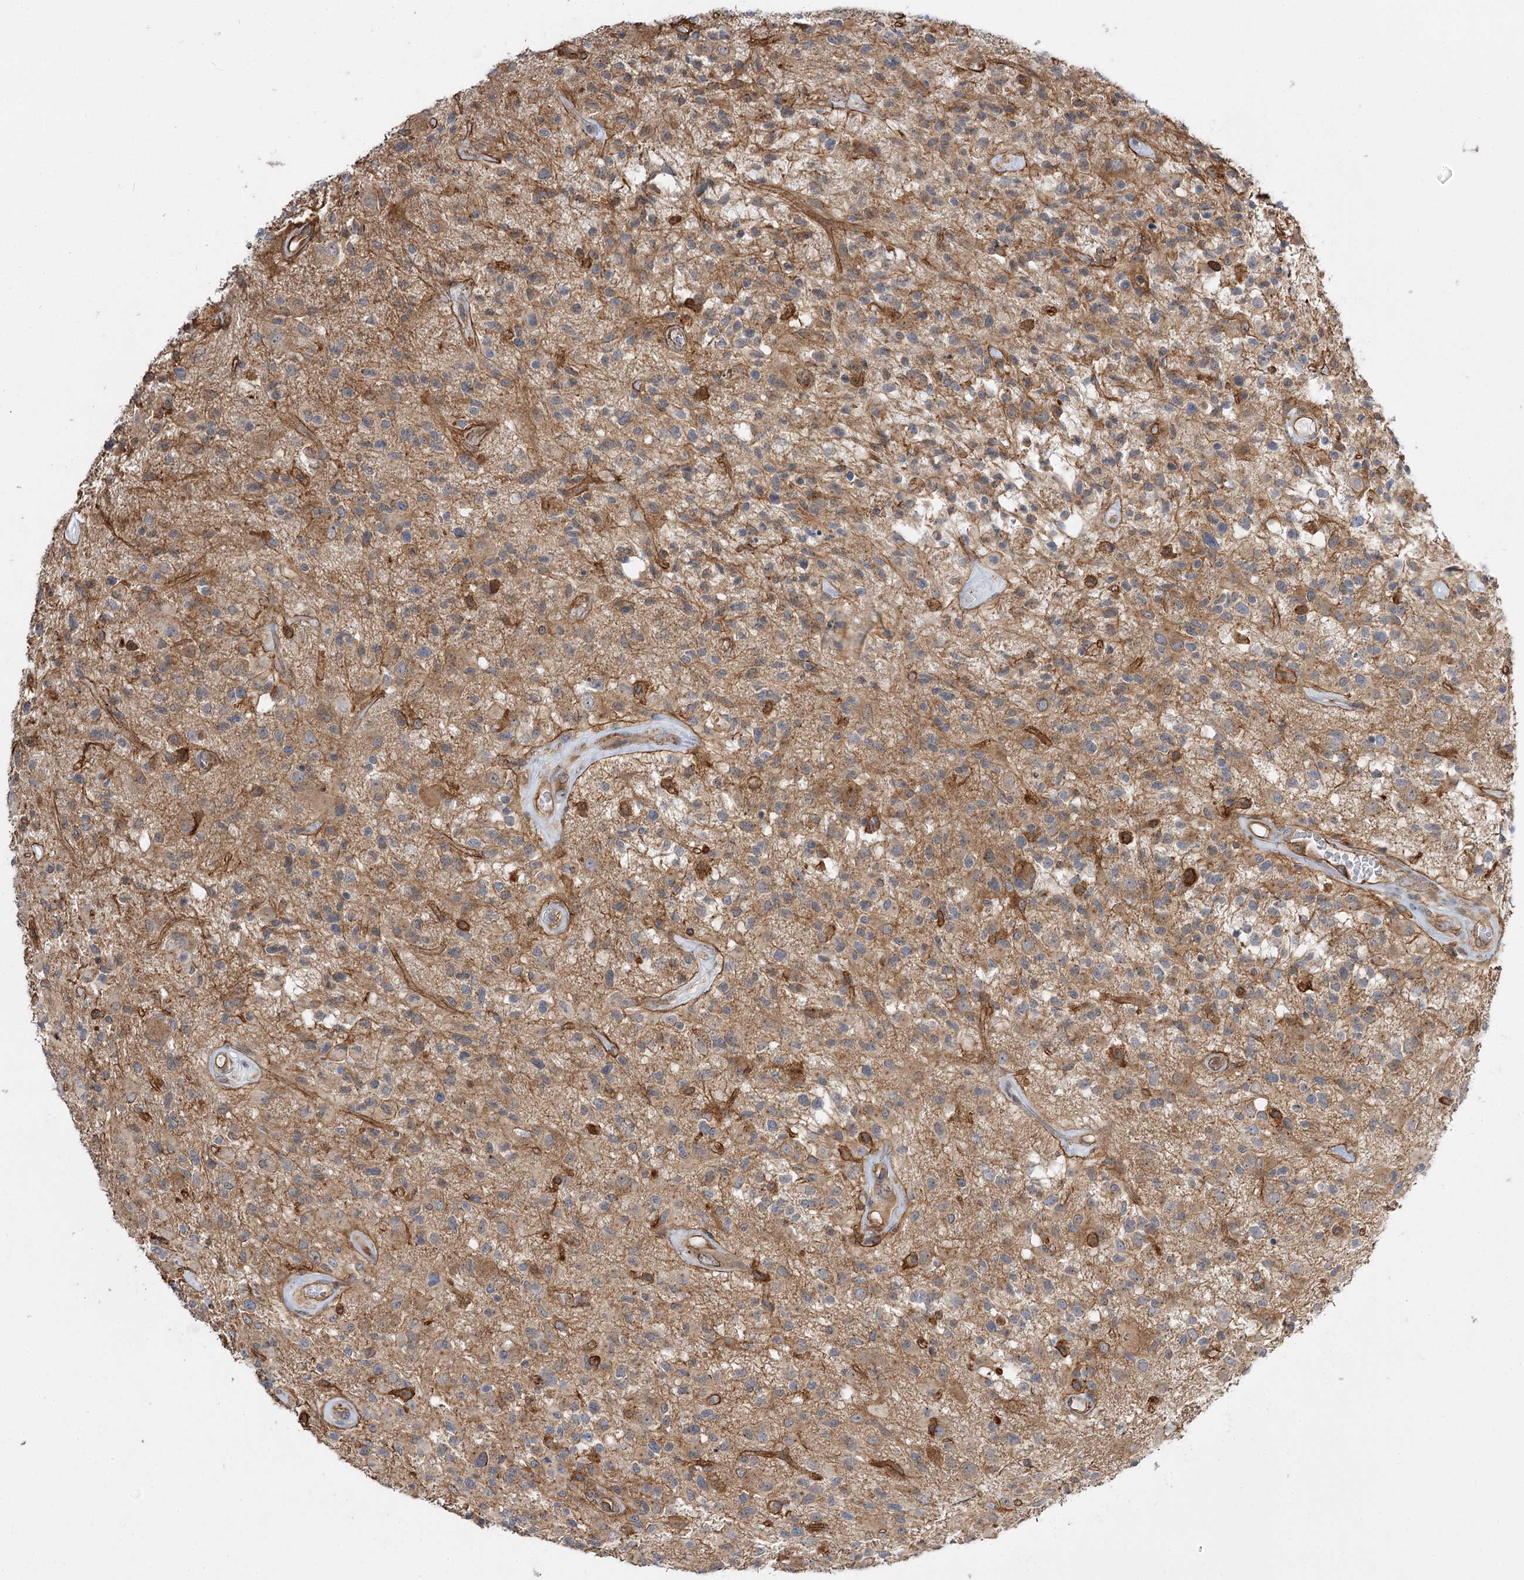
{"staining": {"intensity": "weak", "quantity": "<25%", "location": "cytoplasmic/membranous"}, "tissue": "glioma", "cell_type": "Tumor cells", "image_type": "cancer", "snomed": [{"axis": "morphology", "description": "Glioma, malignant, High grade"}, {"axis": "morphology", "description": "Glioblastoma, NOS"}, {"axis": "topography", "description": "Brain"}], "caption": "DAB immunohistochemical staining of human high-grade glioma (malignant) demonstrates no significant expression in tumor cells.", "gene": "SH3BP5L", "patient": {"sex": "male", "age": 60}}